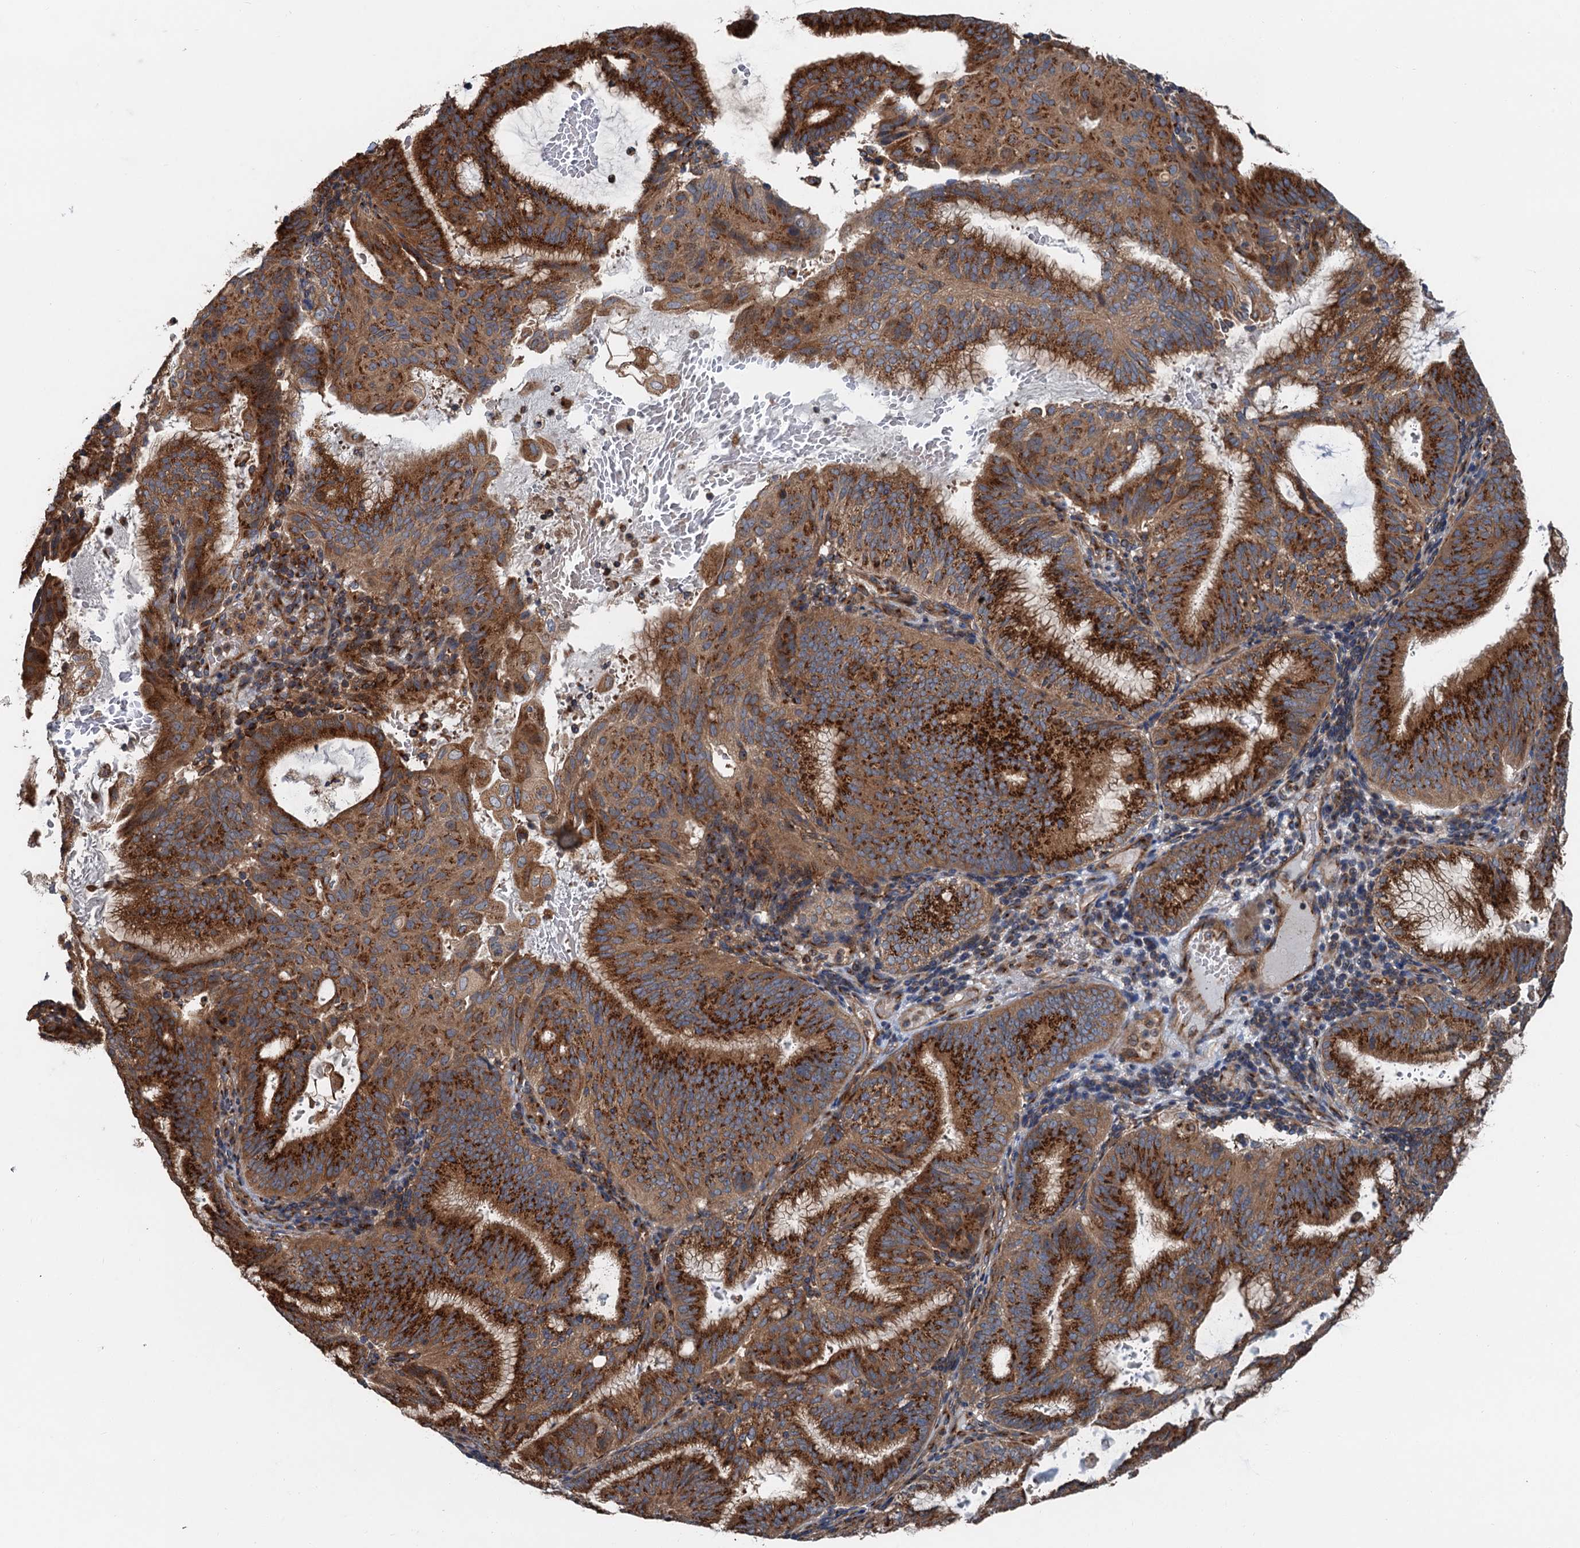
{"staining": {"intensity": "strong", "quantity": ">75%", "location": "cytoplasmic/membranous"}, "tissue": "endometrial cancer", "cell_type": "Tumor cells", "image_type": "cancer", "snomed": [{"axis": "morphology", "description": "Adenocarcinoma, NOS"}, {"axis": "topography", "description": "Endometrium"}], "caption": "Protein expression analysis of human endometrial cancer reveals strong cytoplasmic/membranous positivity in approximately >75% of tumor cells.", "gene": "ANKRD26", "patient": {"sex": "female", "age": 49}}